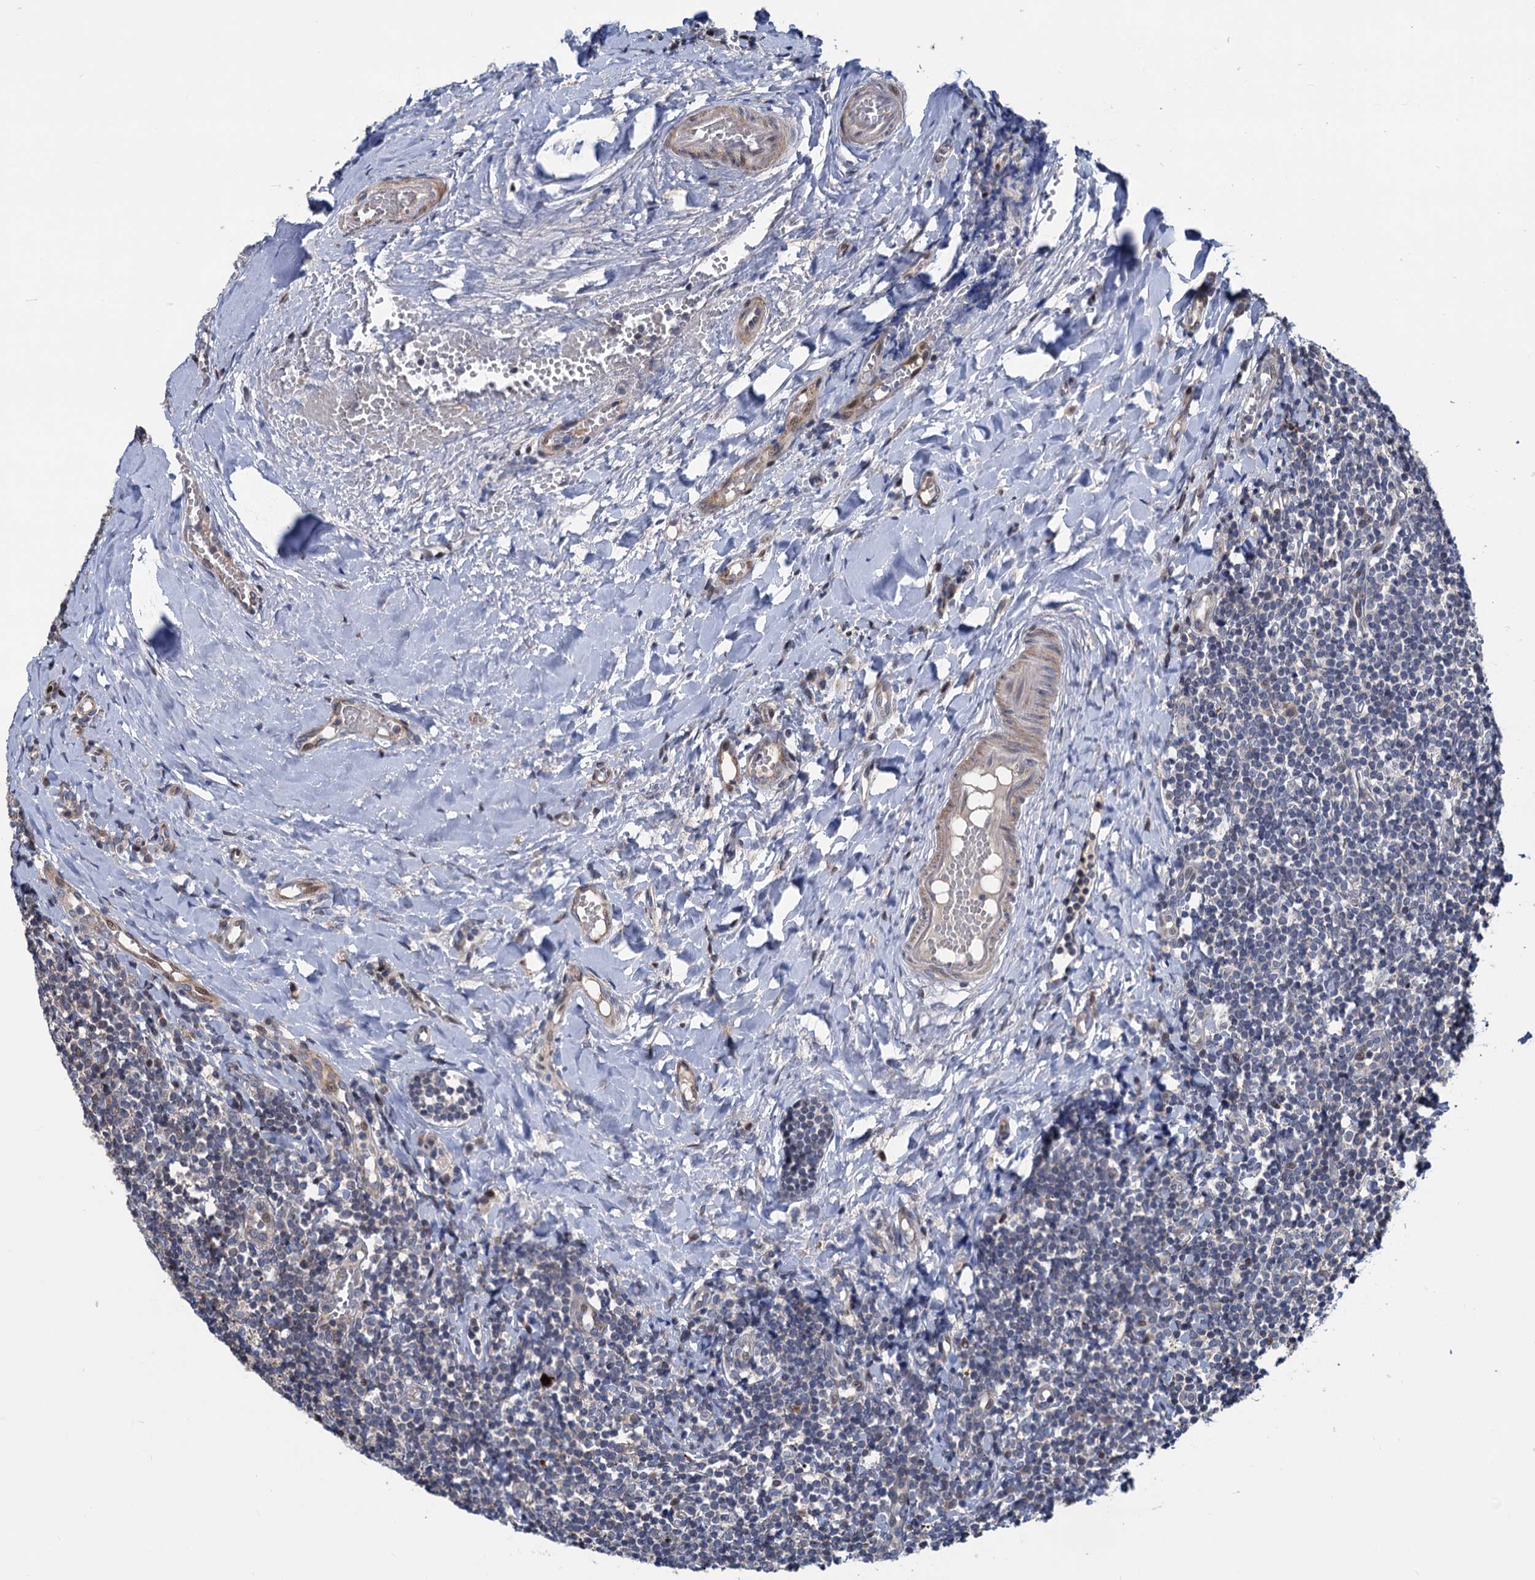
{"staining": {"intensity": "negative", "quantity": "none", "location": "none"}, "tissue": "tonsil", "cell_type": "Germinal center cells", "image_type": "normal", "snomed": [{"axis": "morphology", "description": "Normal tissue, NOS"}, {"axis": "topography", "description": "Tonsil"}], "caption": "Immunohistochemical staining of unremarkable human tonsil demonstrates no significant positivity in germinal center cells.", "gene": "UBR1", "patient": {"sex": "female", "age": 19}}